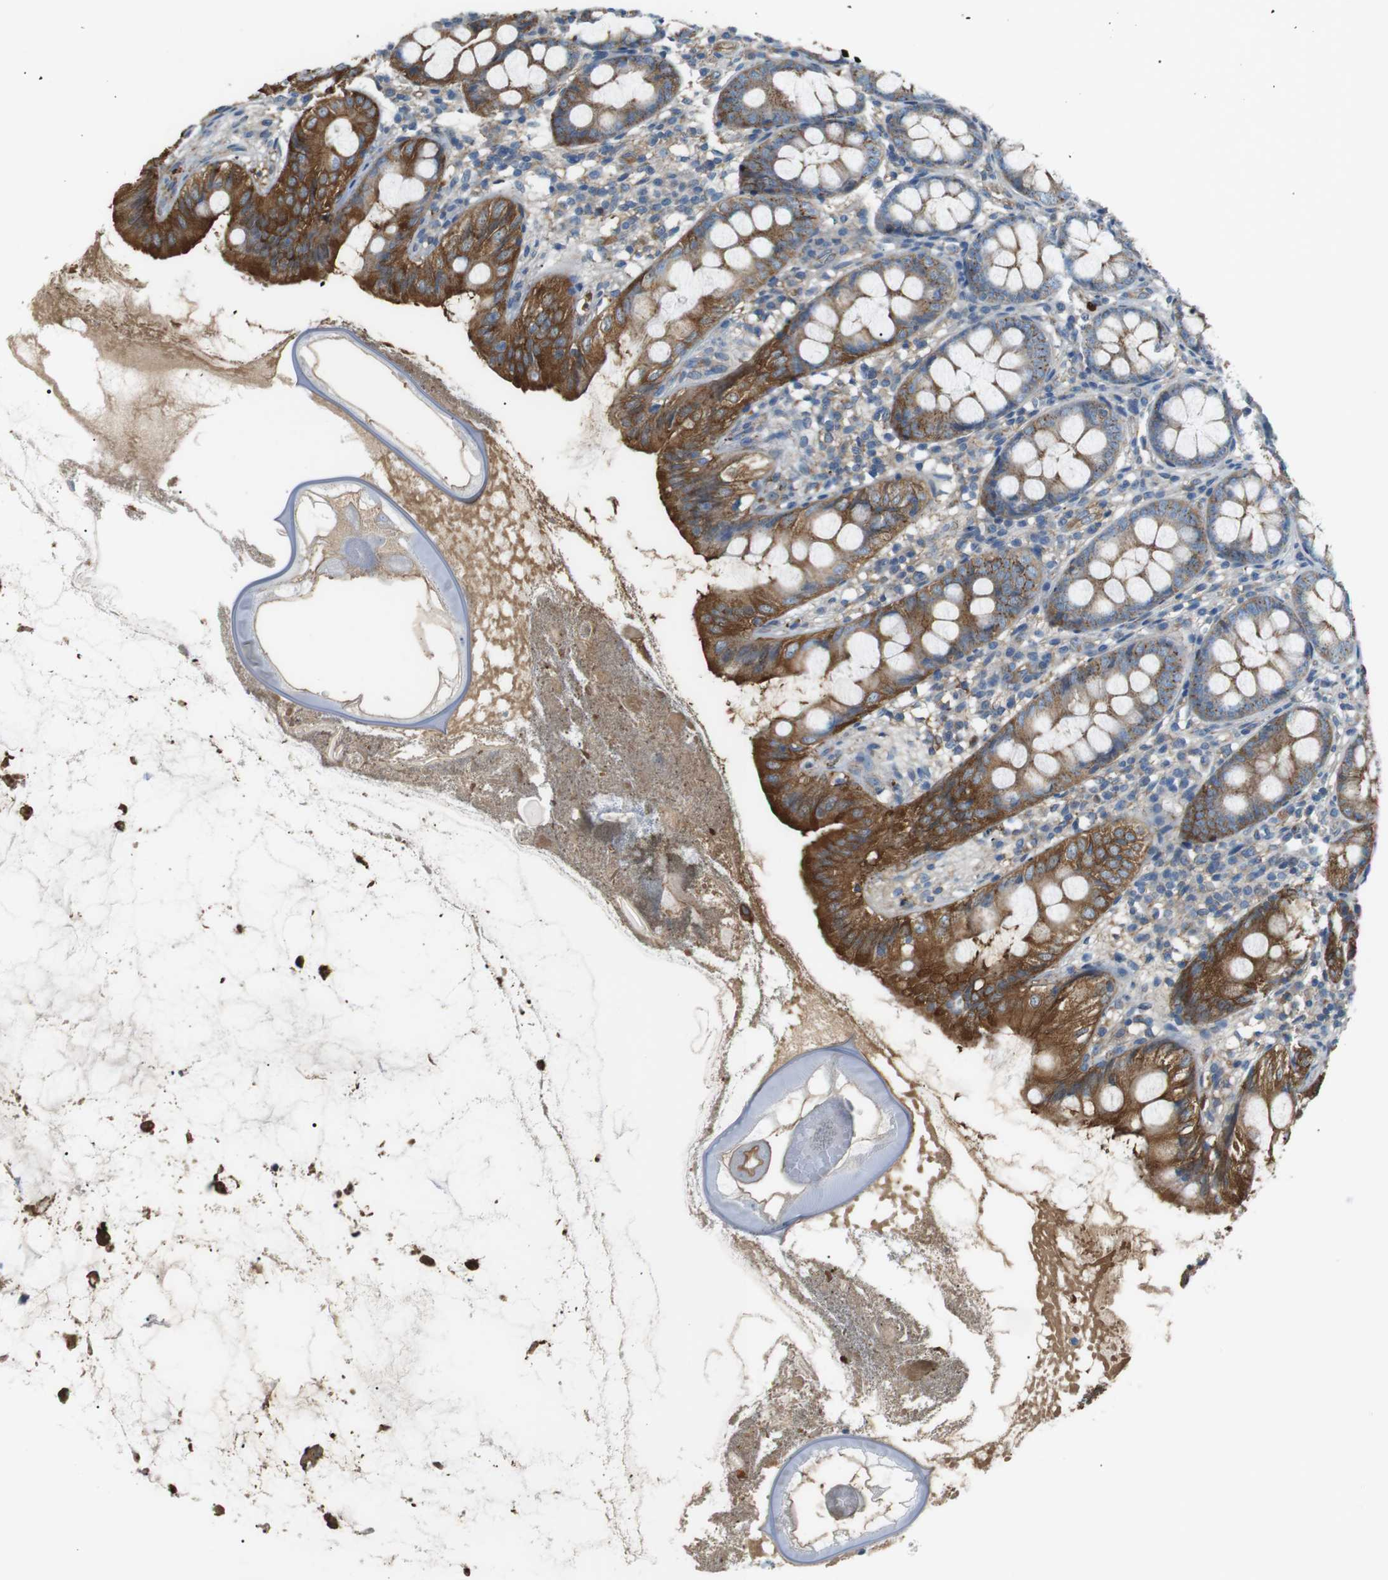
{"staining": {"intensity": "strong", "quantity": ">75%", "location": "cytoplasmic/membranous"}, "tissue": "appendix", "cell_type": "Glandular cells", "image_type": "normal", "snomed": [{"axis": "morphology", "description": "Normal tissue, NOS"}, {"axis": "topography", "description": "Appendix"}], "caption": "Protein staining of unremarkable appendix shows strong cytoplasmic/membranous expression in about >75% of glandular cells.", "gene": "PEPD", "patient": {"sex": "female", "age": 77}}